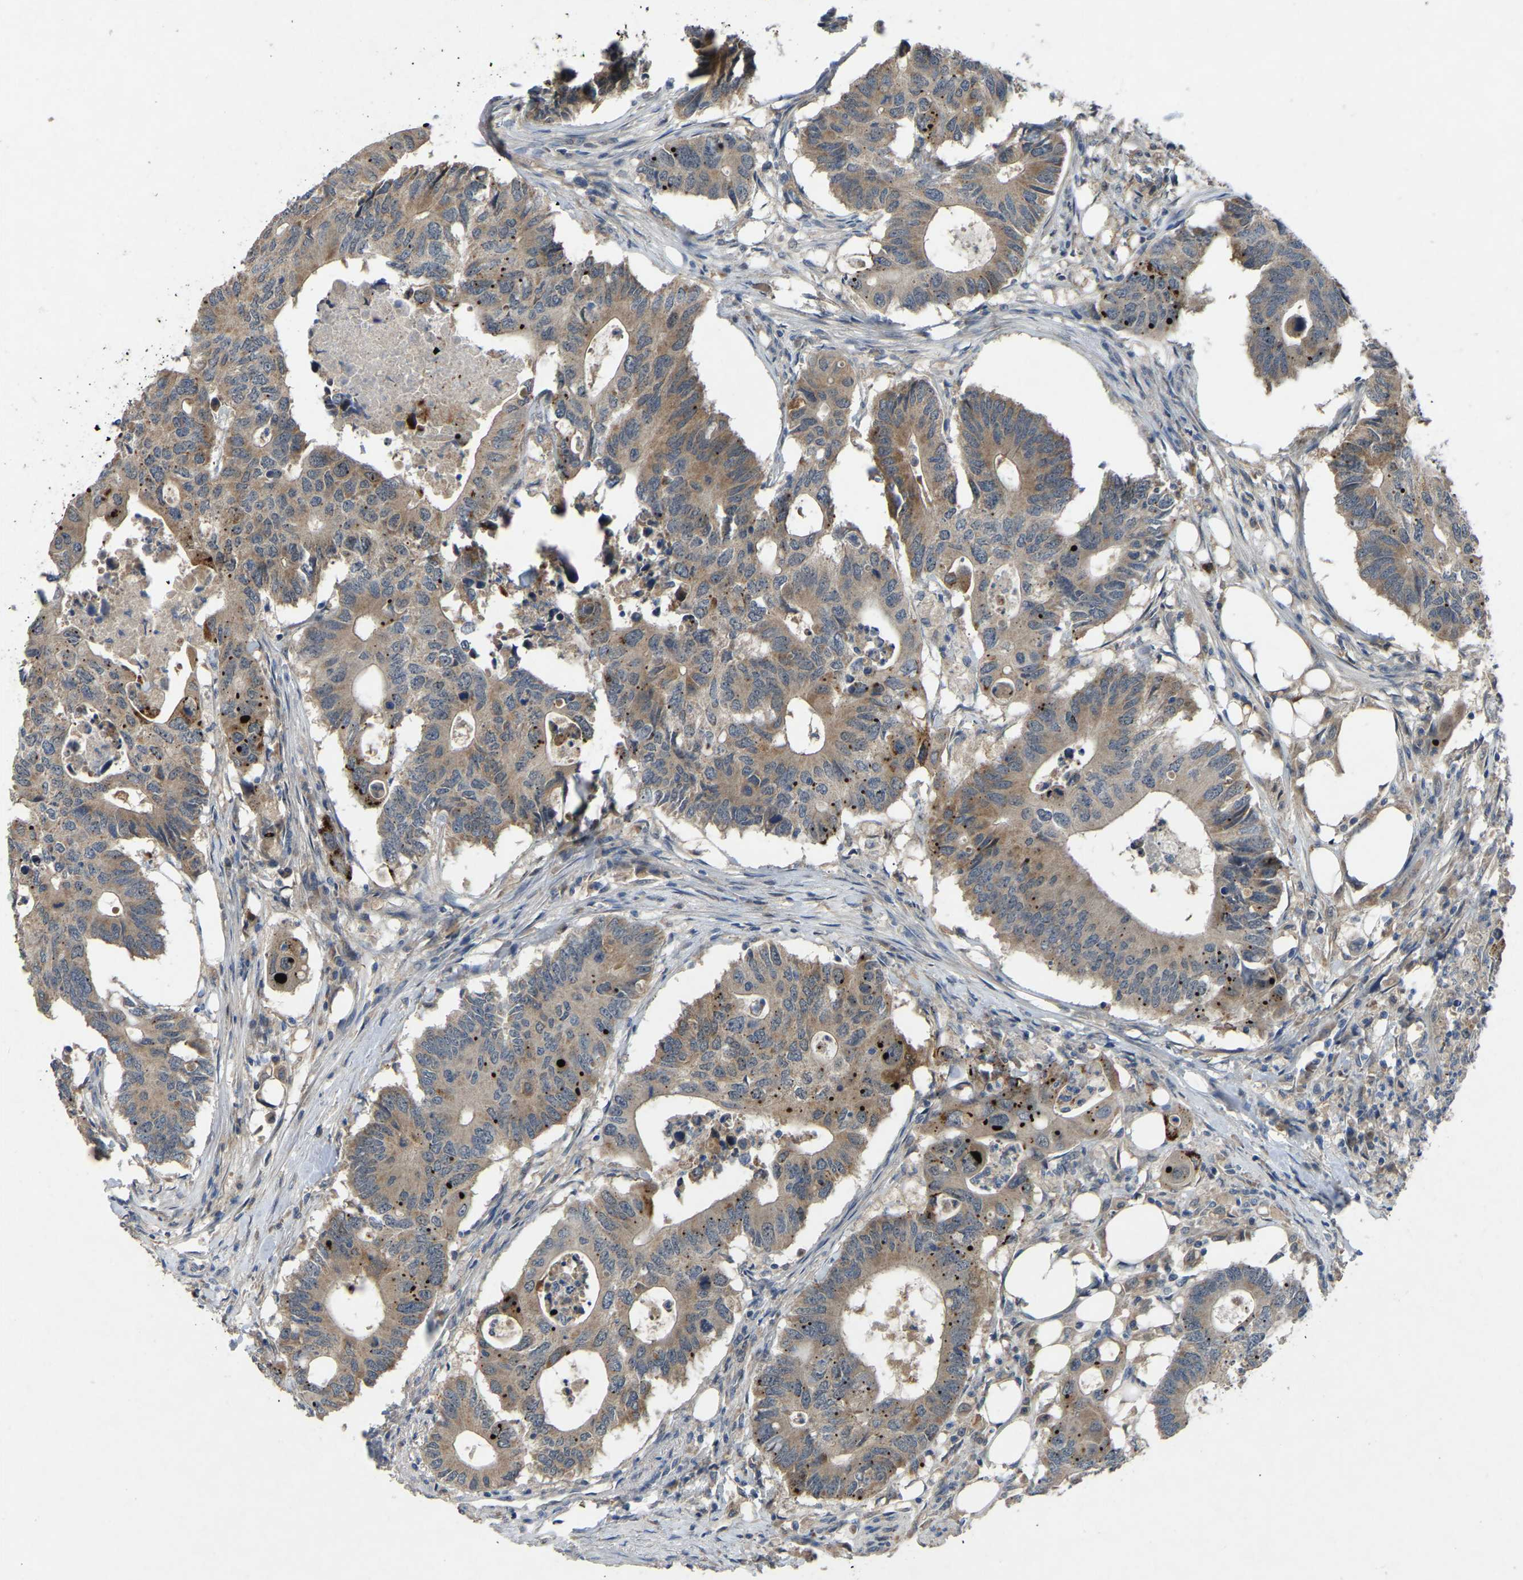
{"staining": {"intensity": "moderate", "quantity": ">75%", "location": "cytoplasmic/membranous"}, "tissue": "colorectal cancer", "cell_type": "Tumor cells", "image_type": "cancer", "snomed": [{"axis": "morphology", "description": "Adenocarcinoma, NOS"}, {"axis": "topography", "description": "Colon"}], "caption": "DAB immunohistochemical staining of human colorectal cancer (adenocarcinoma) demonstrates moderate cytoplasmic/membranous protein positivity in about >75% of tumor cells.", "gene": "FHIT", "patient": {"sex": "male", "age": 71}}